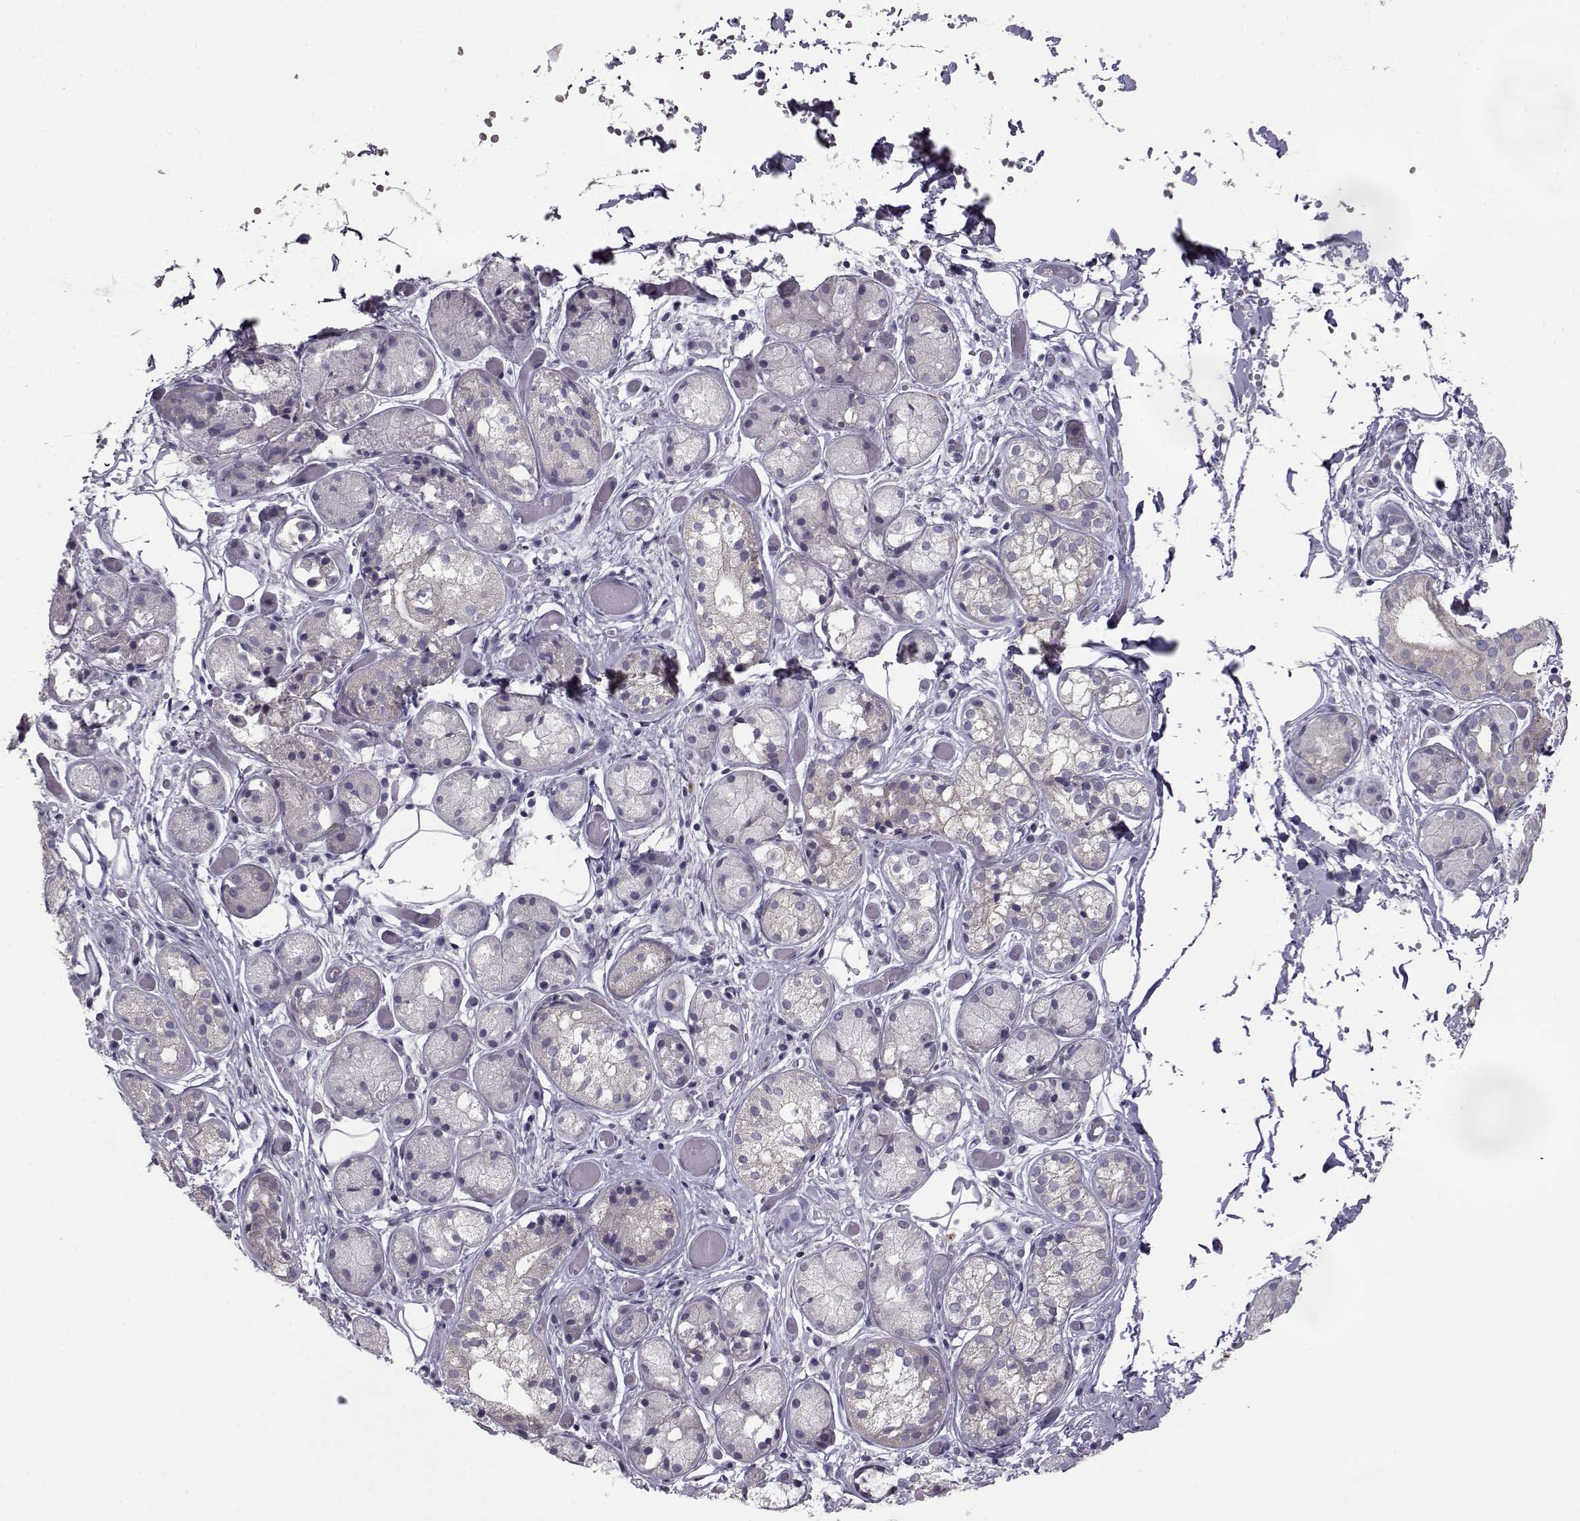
{"staining": {"intensity": "weak", "quantity": "<25%", "location": "cytoplasmic/membranous"}, "tissue": "salivary gland", "cell_type": "Glandular cells", "image_type": "normal", "snomed": [{"axis": "morphology", "description": "Normal tissue, NOS"}, {"axis": "topography", "description": "Salivary gland"}, {"axis": "topography", "description": "Peripheral nerve tissue"}], "caption": "Human salivary gland stained for a protein using IHC shows no expression in glandular cells.", "gene": "GRK1", "patient": {"sex": "male", "age": 71}}